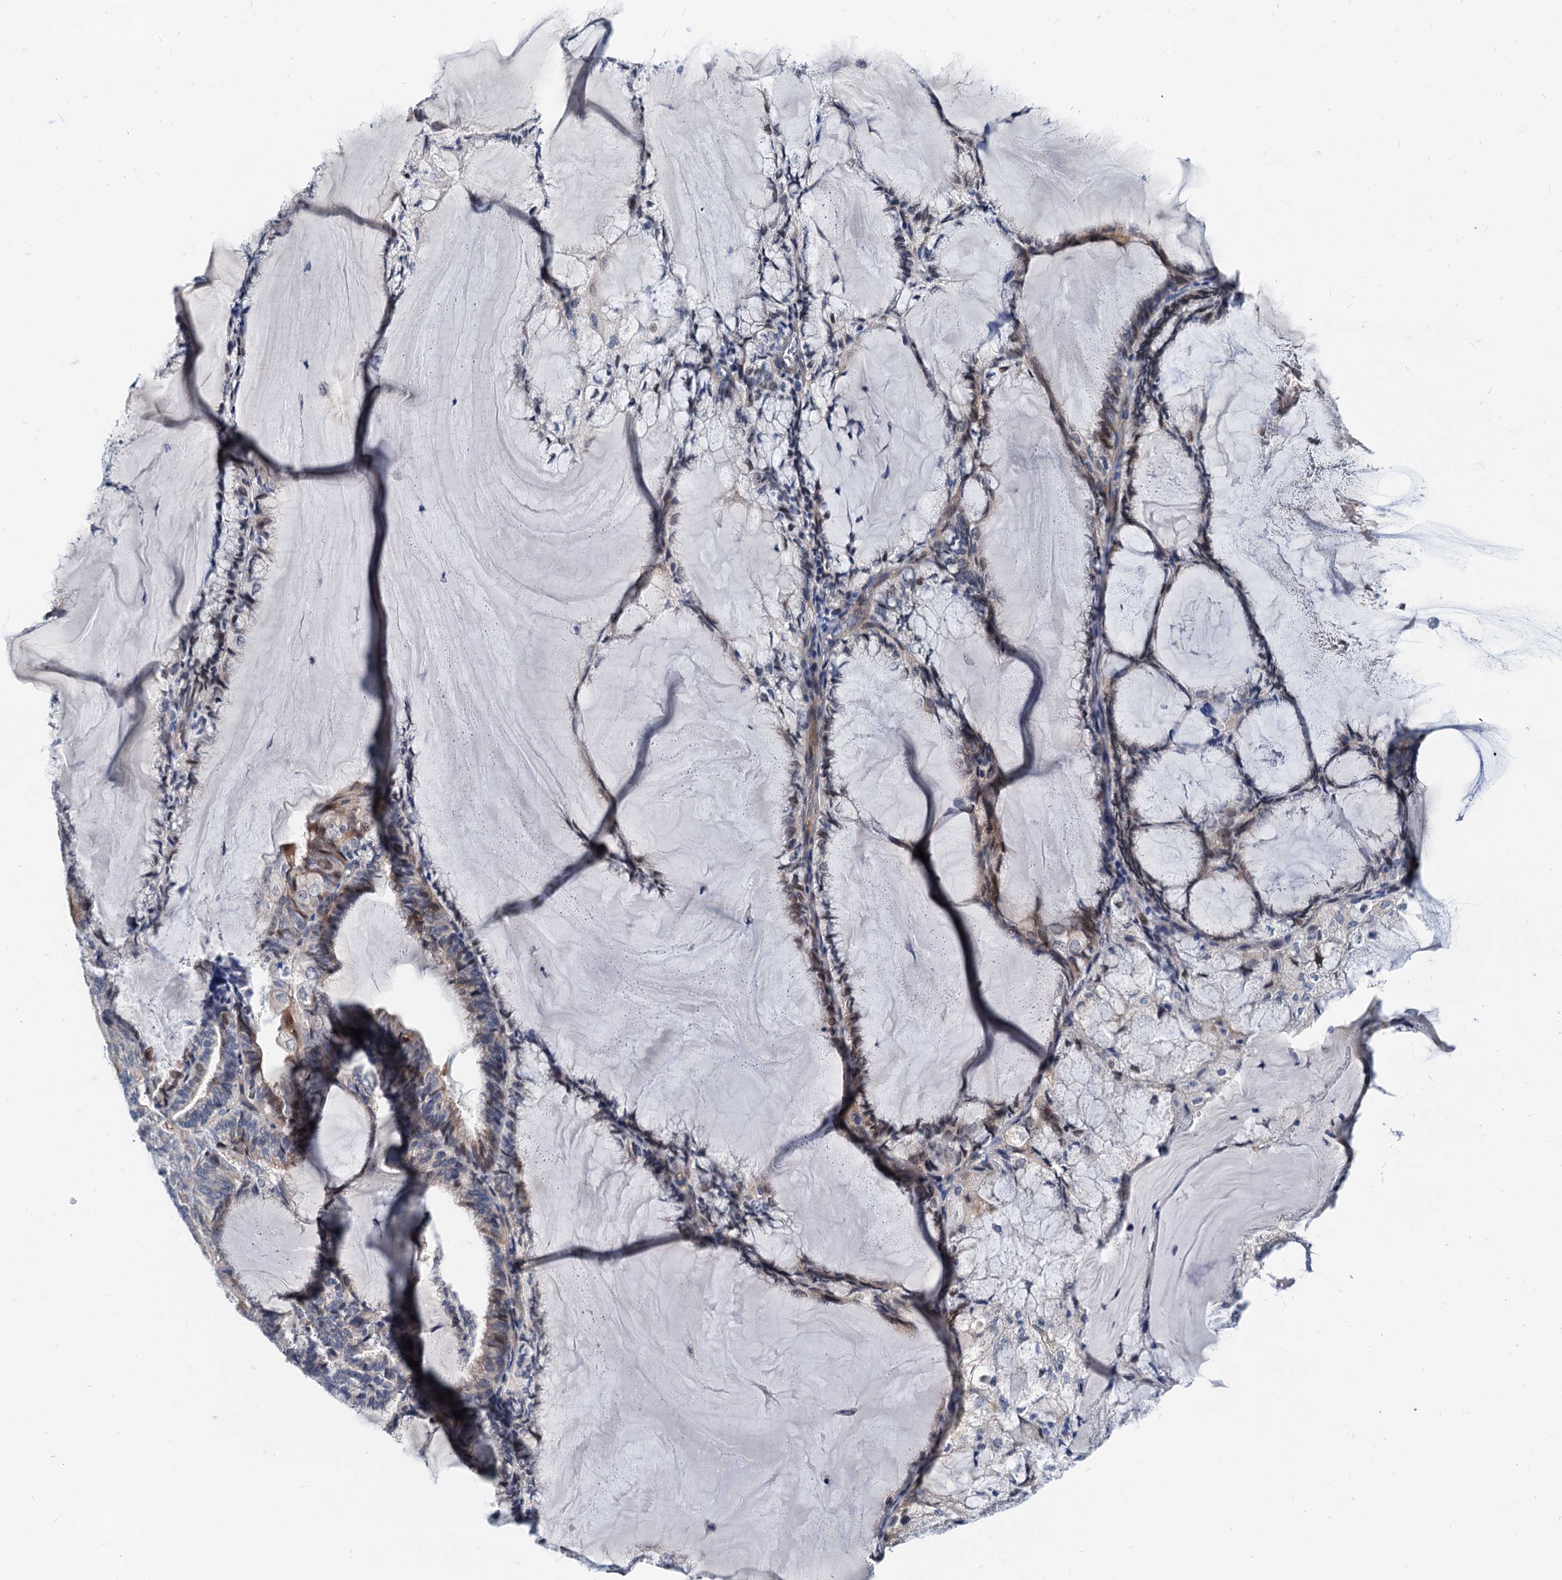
{"staining": {"intensity": "weak", "quantity": "<25%", "location": "cytoplasmic/membranous"}, "tissue": "endometrial cancer", "cell_type": "Tumor cells", "image_type": "cancer", "snomed": [{"axis": "morphology", "description": "Adenocarcinoma, NOS"}, {"axis": "topography", "description": "Endometrium"}], "caption": "There is no significant staining in tumor cells of adenocarcinoma (endometrial).", "gene": "HSF2", "patient": {"sex": "female", "age": 81}}